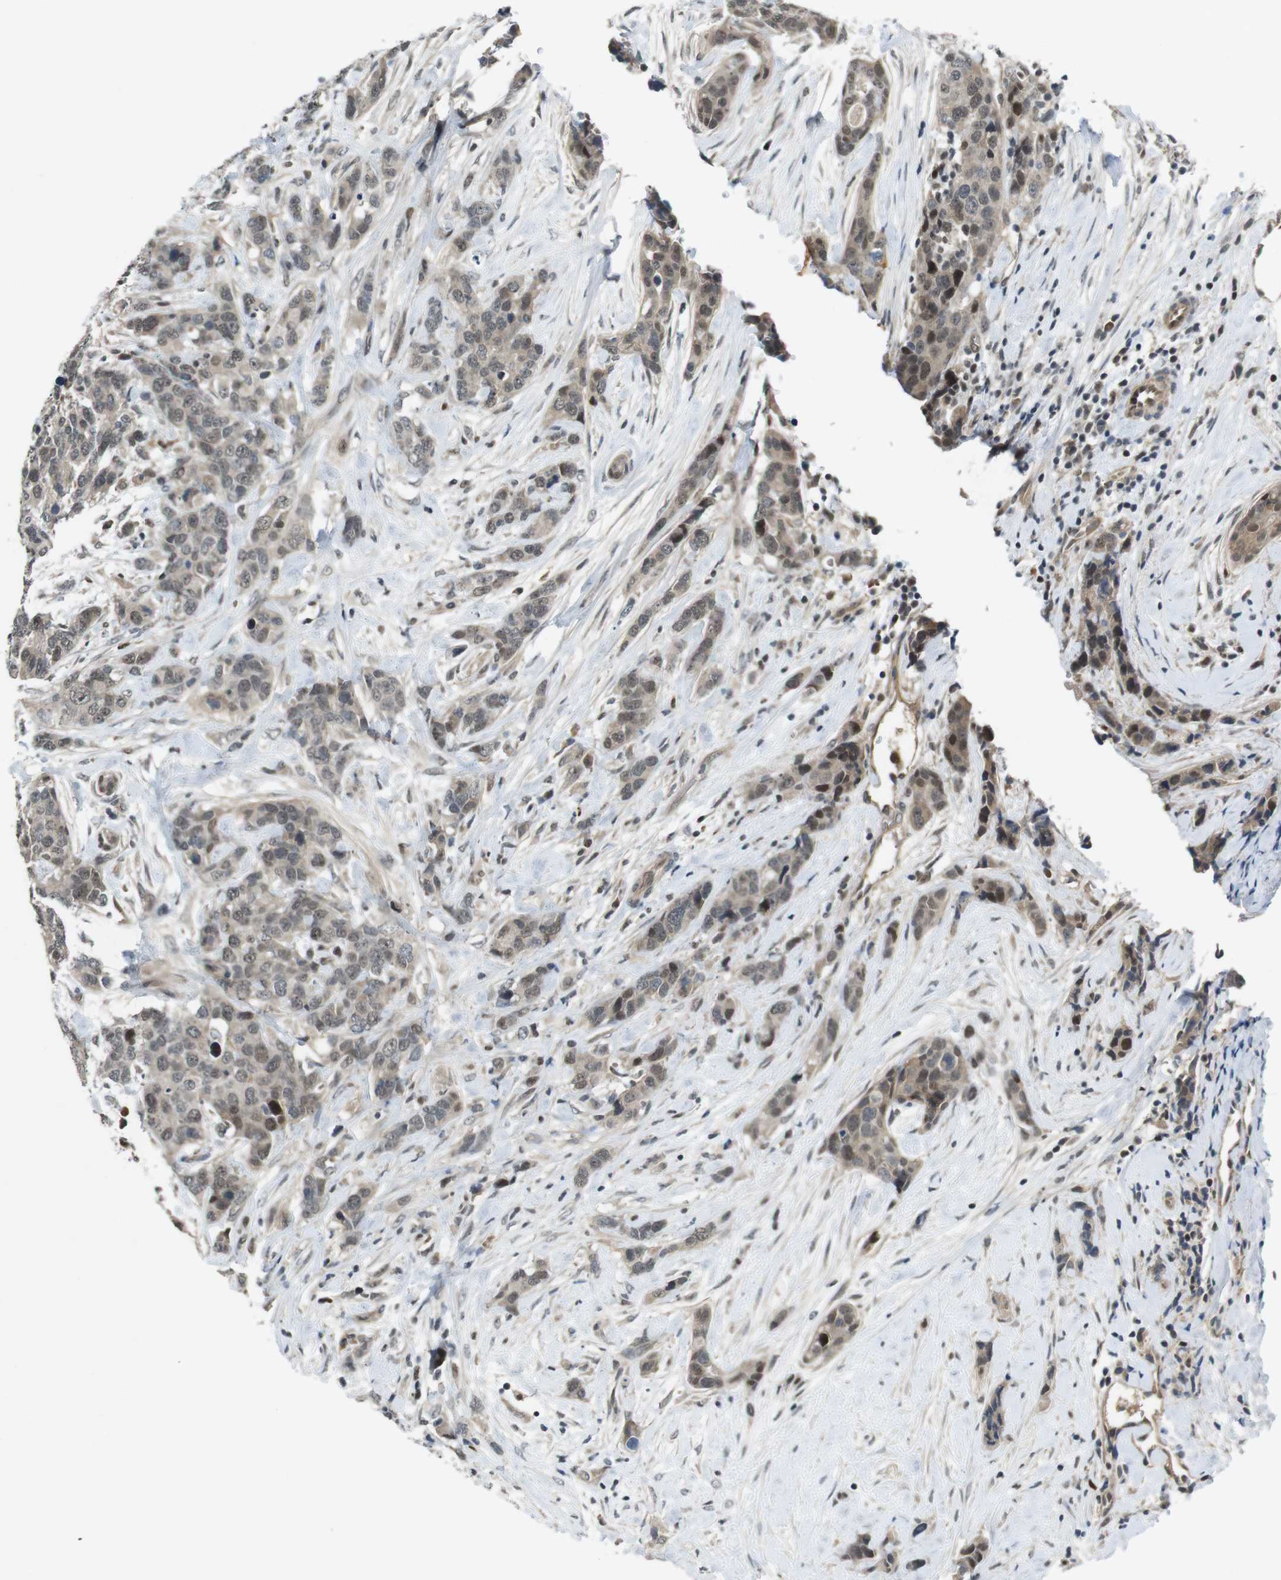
{"staining": {"intensity": "weak", "quantity": ">75%", "location": "cytoplasmic/membranous,nuclear"}, "tissue": "breast cancer", "cell_type": "Tumor cells", "image_type": "cancer", "snomed": [{"axis": "morphology", "description": "Lobular carcinoma"}, {"axis": "topography", "description": "Breast"}], "caption": "Protein analysis of breast cancer tissue displays weak cytoplasmic/membranous and nuclear staining in about >75% of tumor cells.", "gene": "MAPKAPK5", "patient": {"sex": "female", "age": 59}}